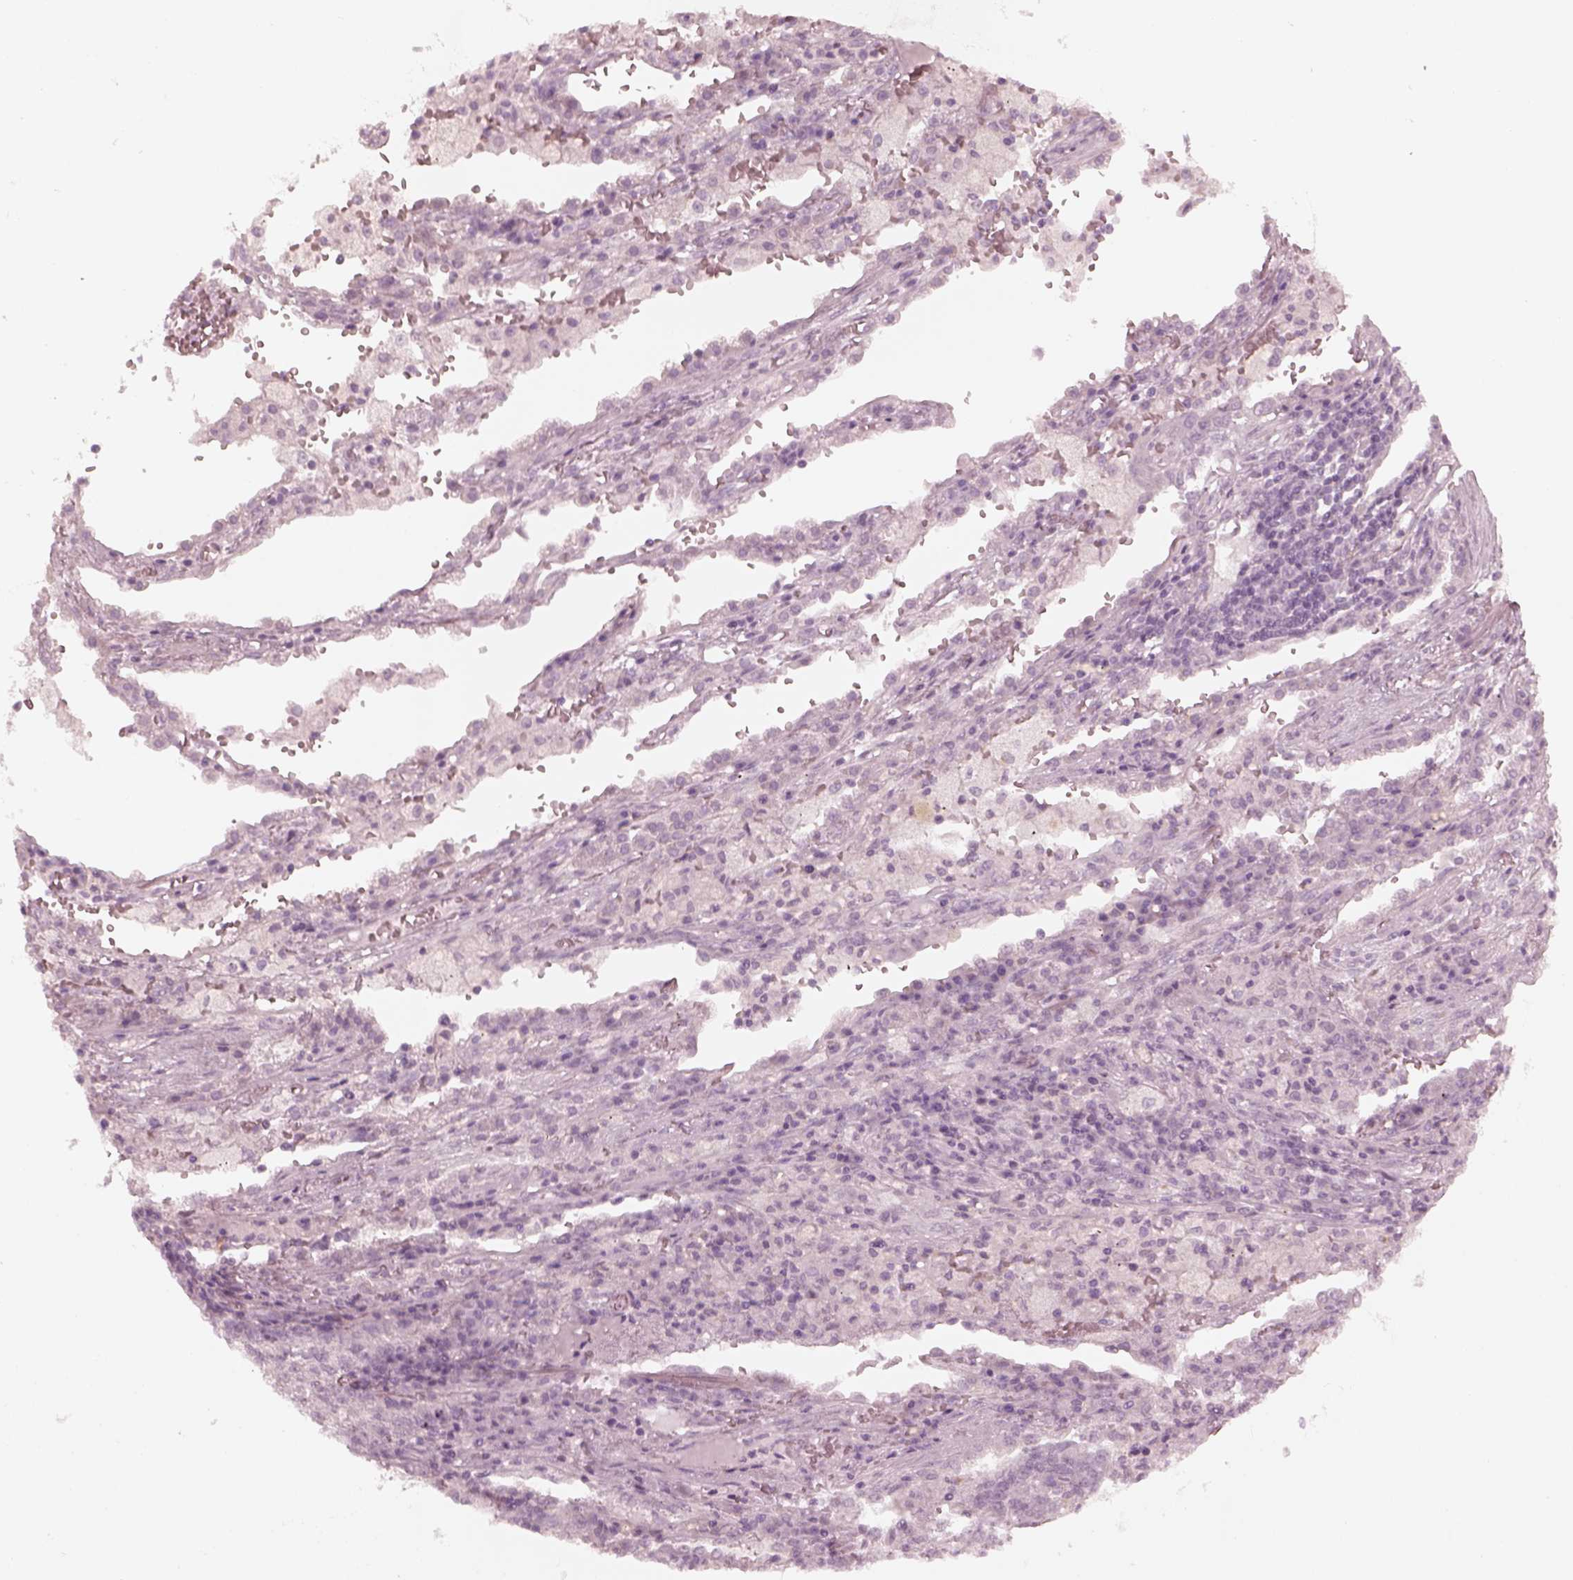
{"staining": {"intensity": "negative", "quantity": "none", "location": "none"}, "tissue": "lung cancer", "cell_type": "Tumor cells", "image_type": "cancer", "snomed": [{"axis": "morphology", "description": "Adenocarcinoma, NOS"}, {"axis": "topography", "description": "Lung"}], "caption": "The histopathology image reveals no staining of tumor cells in lung adenocarcinoma.", "gene": "CCDC170", "patient": {"sex": "male", "age": 57}}